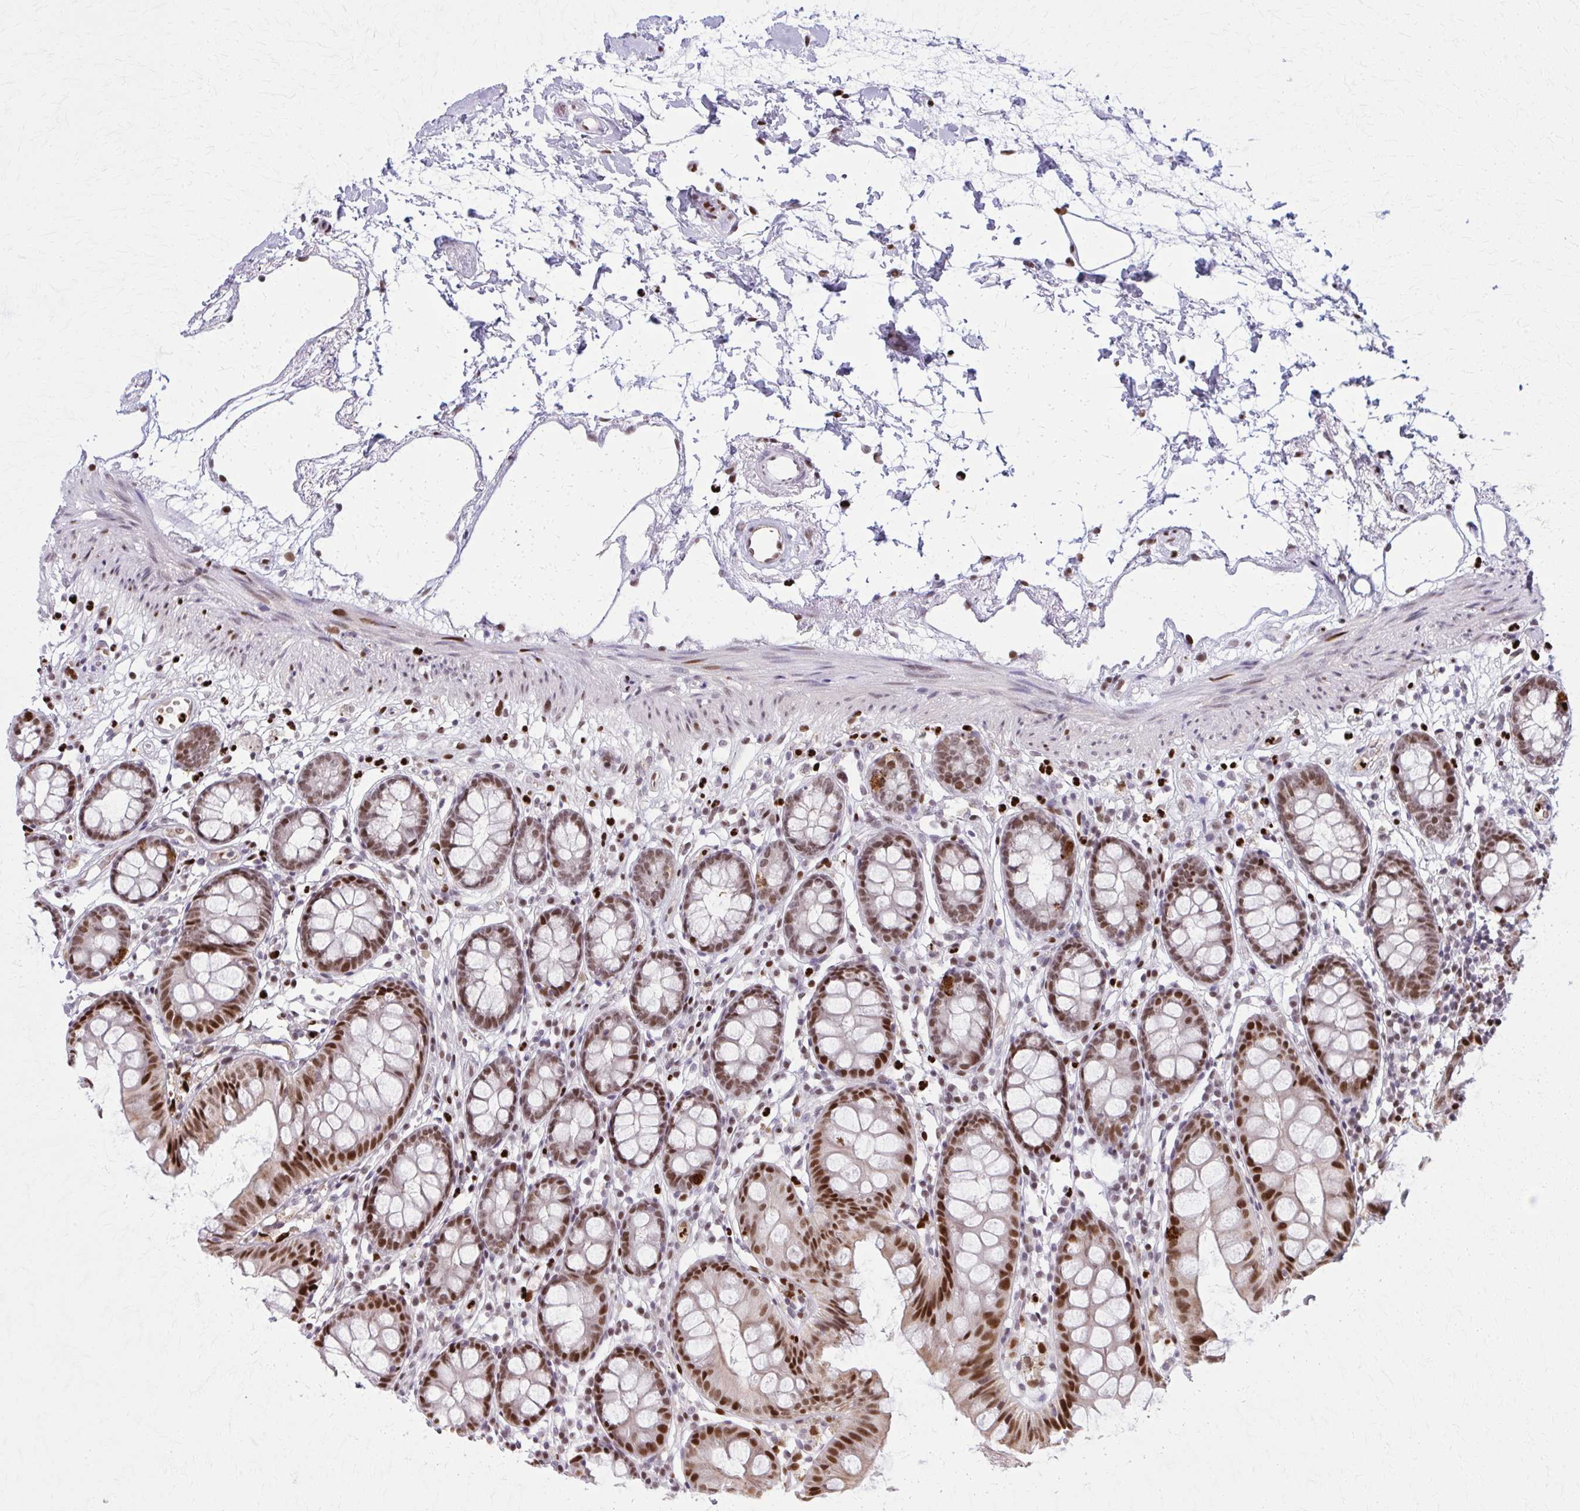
{"staining": {"intensity": "moderate", "quantity": "<25%", "location": "cytoplasmic/membranous"}, "tissue": "colon", "cell_type": "Endothelial cells", "image_type": "normal", "snomed": [{"axis": "morphology", "description": "Normal tissue, NOS"}, {"axis": "topography", "description": "Colon"}], "caption": "Normal colon exhibits moderate cytoplasmic/membranous expression in about <25% of endothelial cells.", "gene": "ZNF559", "patient": {"sex": "female", "age": 84}}